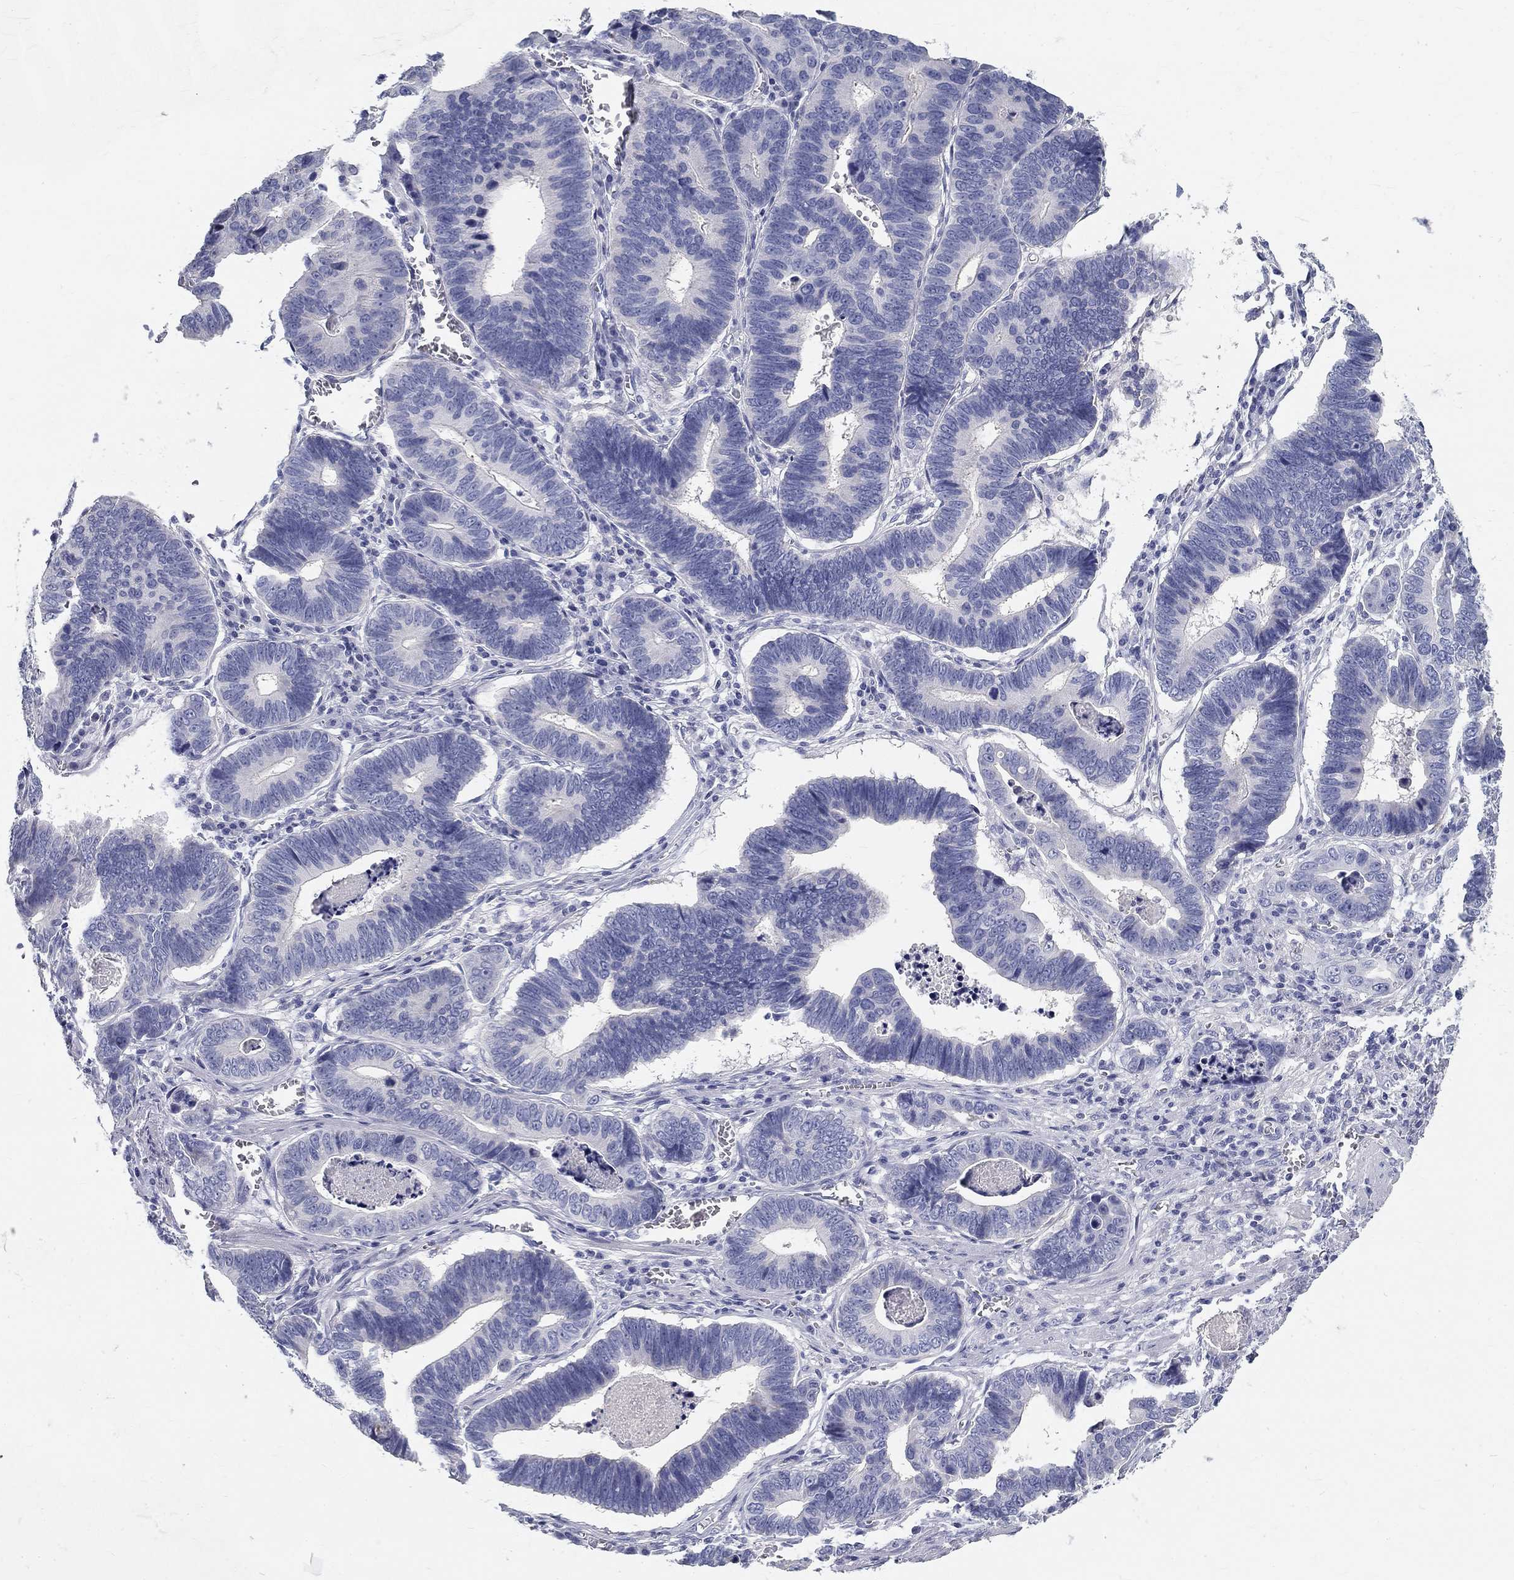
{"staining": {"intensity": "negative", "quantity": "none", "location": "none"}, "tissue": "stomach cancer", "cell_type": "Tumor cells", "image_type": "cancer", "snomed": [{"axis": "morphology", "description": "Adenocarcinoma, NOS"}, {"axis": "topography", "description": "Stomach"}], "caption": "Tumor cells show no significant staining in stomach cancer (adenocarcinoma).", "gene": "GALNTL5", "patient": {"sex": "male", "age": 84}}